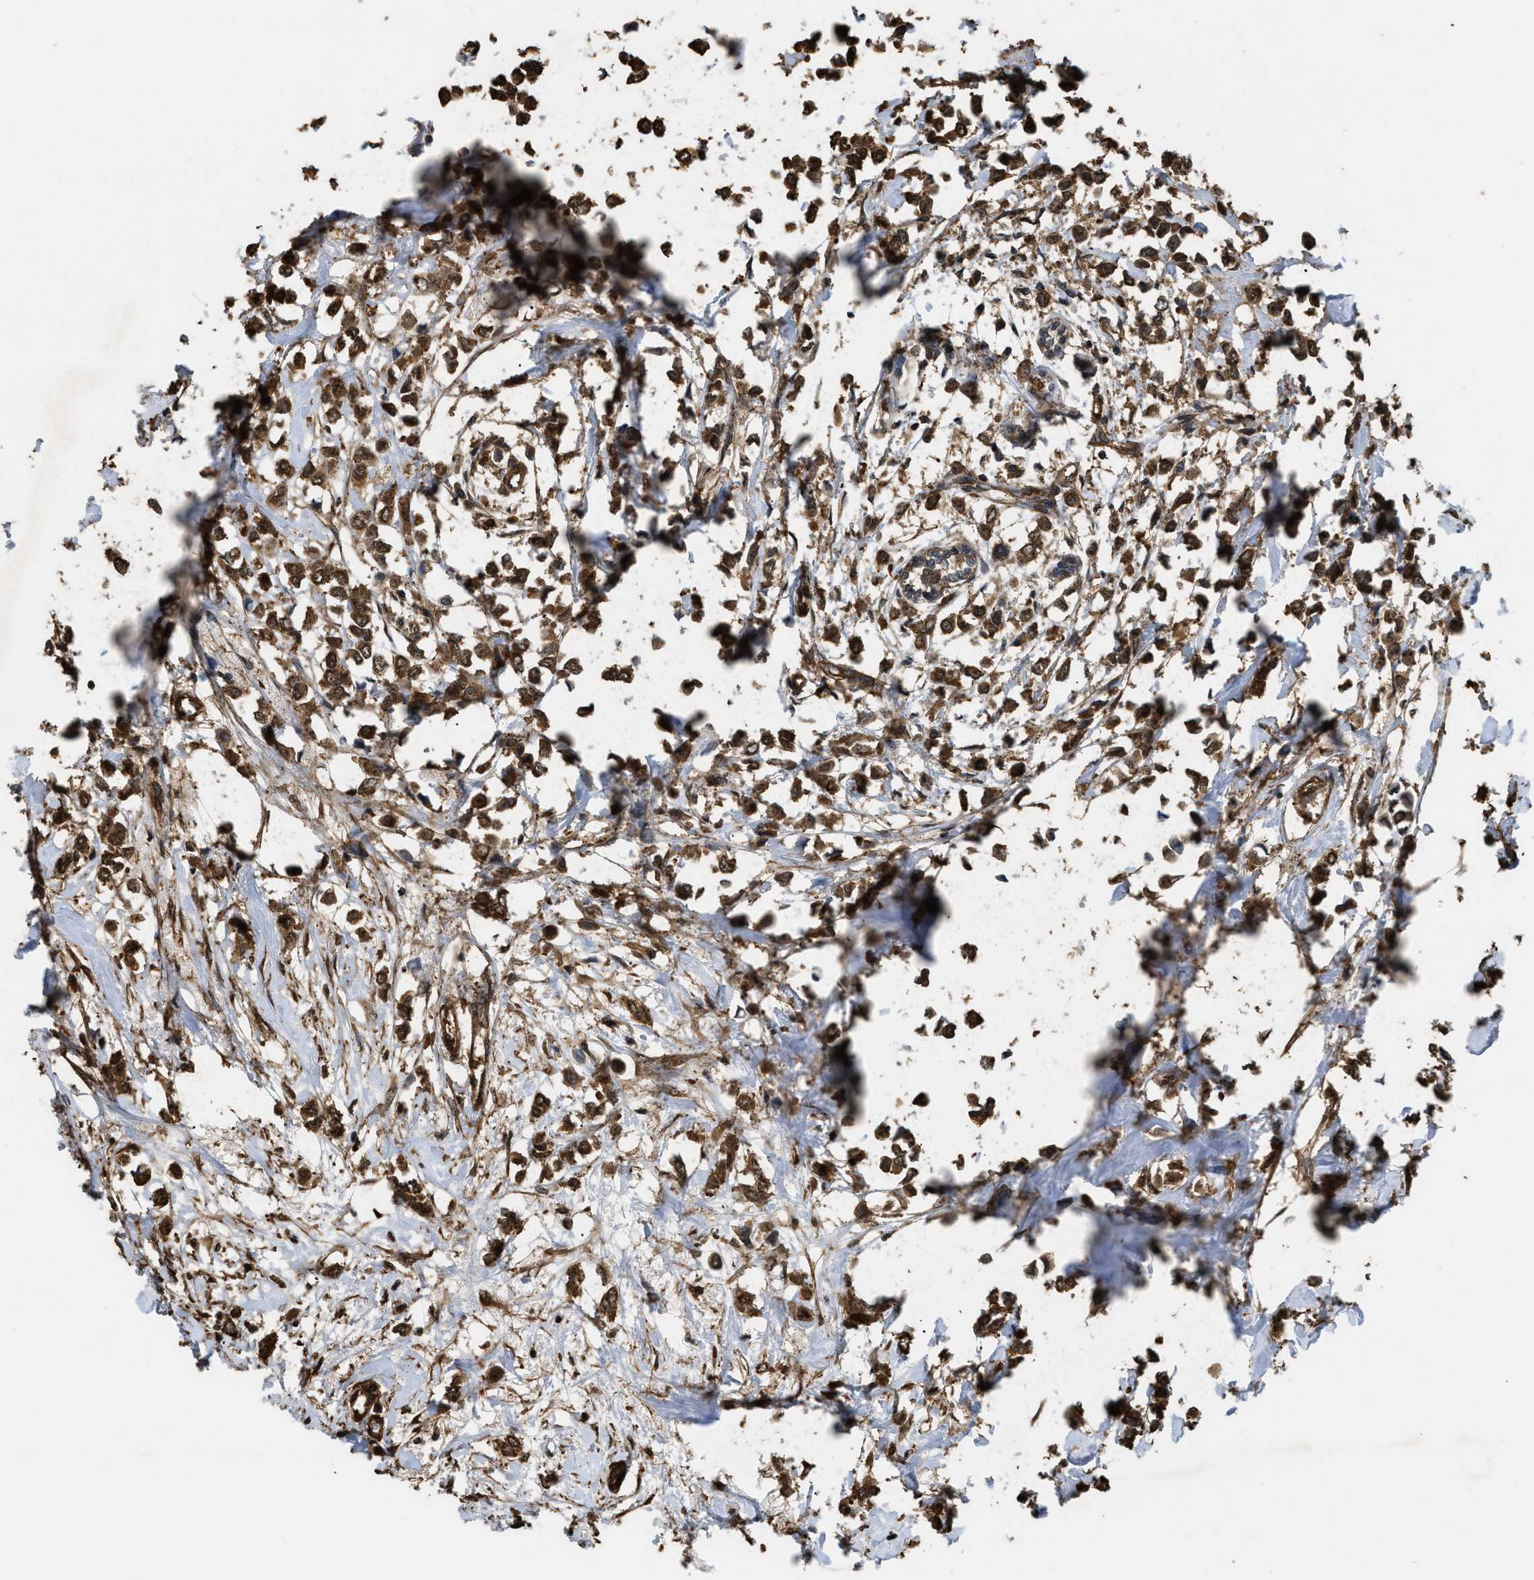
{"staining": {"intensity": "strong", "quantity": ">75%", "location": "cytoplasmic/membranous"}, "tissue": "breast cancer", "cell_type": "Tumor cells", "image_type": "cancer", "snomed": [{"axis": "morphology", "description": "Lobular carcinoma"}, {"axis": "topography", "description": "Breast"}], "caption": "Breast lobular carcinoma was stained to show a protein in brown. There is high levels of strong cytoplasmic/membranous staining in about >75% of tumor cells. The protein is shown in brown color, while the nuclei are stained blue.", "gene": "CALM1", "patient": {"sex": "female", "age": 51}}